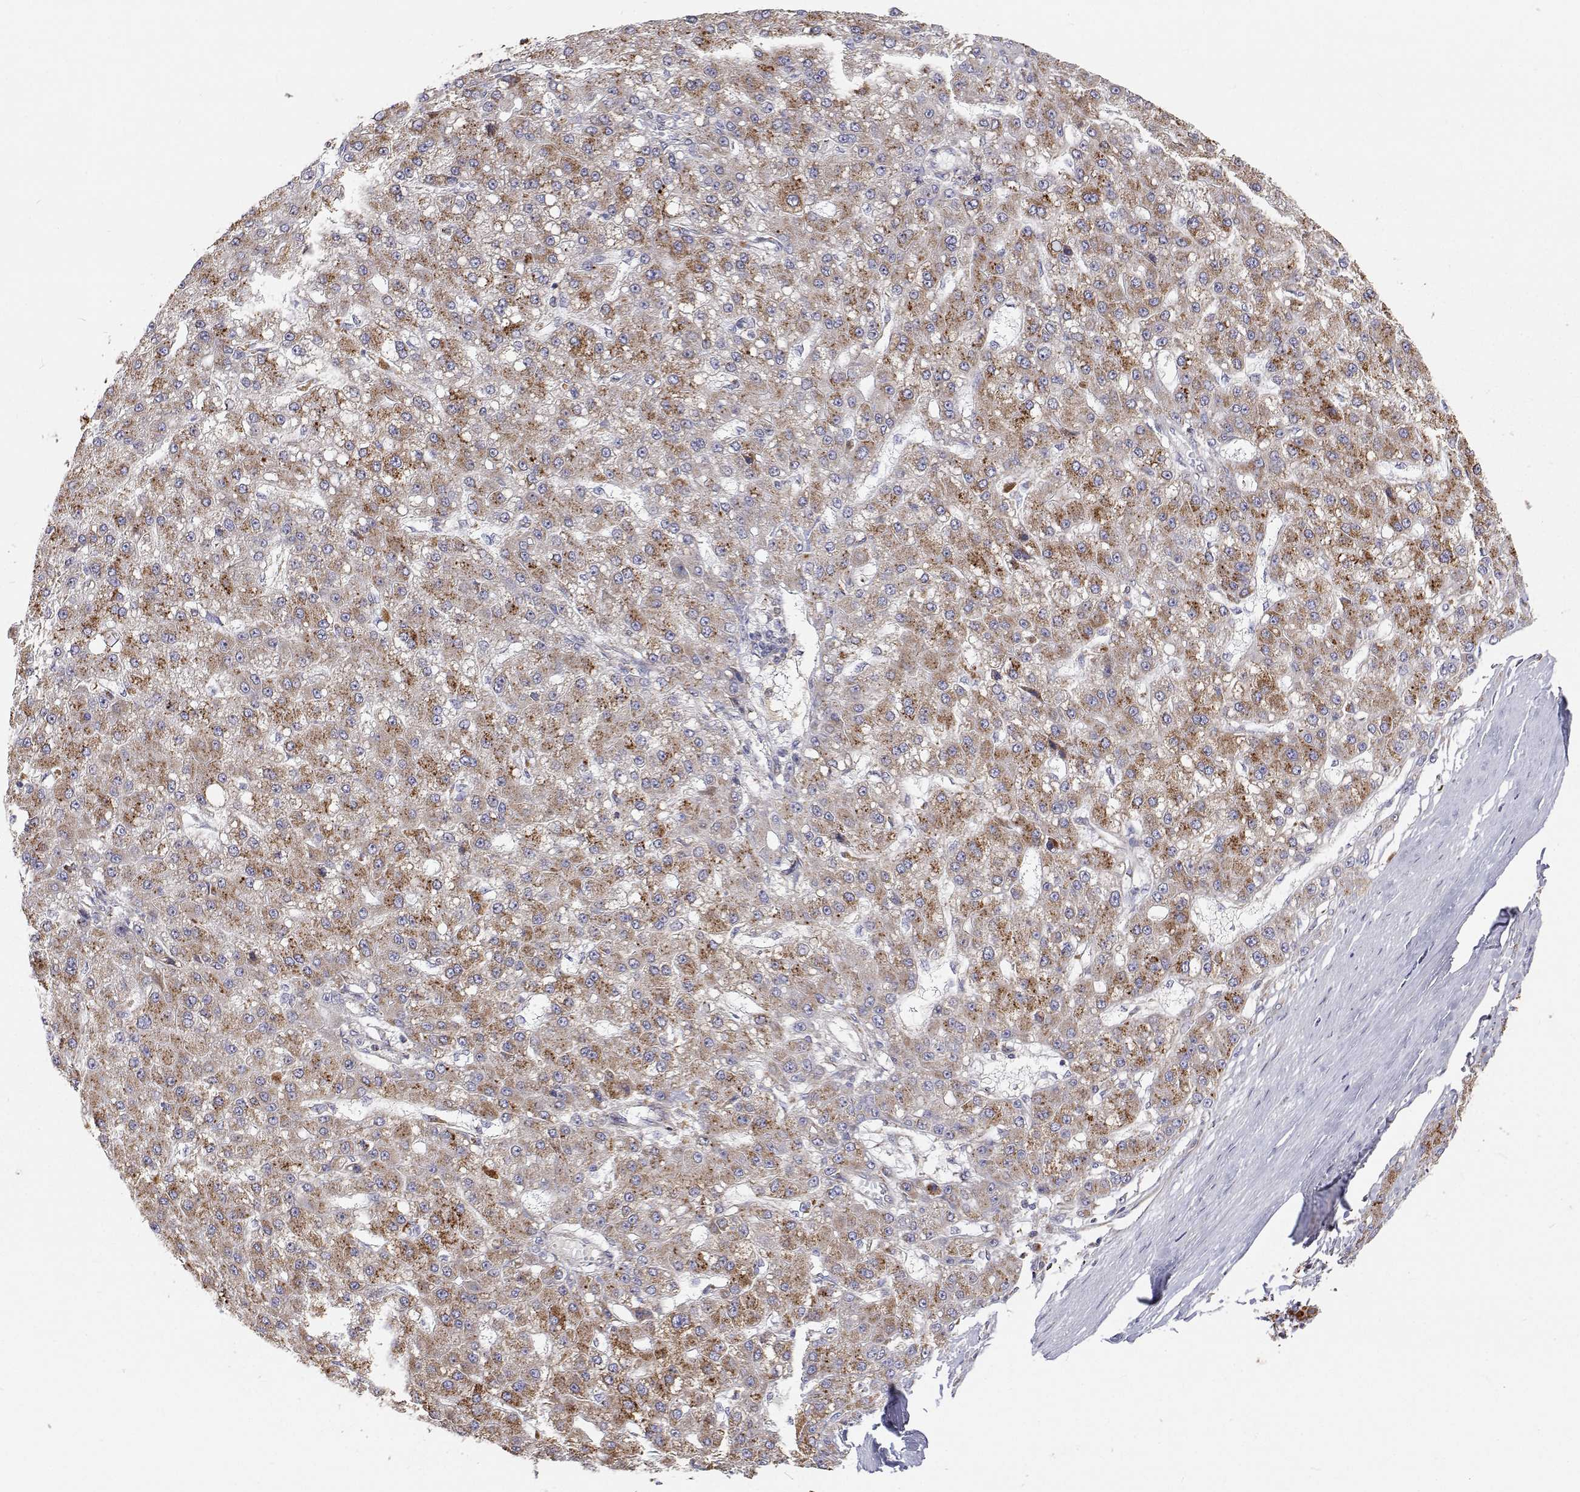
{"staining": {"intensity": "strong", "quantity": ">75%", "location": "cytoplasmic/membranous"}, "tissue": "liver cancer", "cell_type": "Tumor cells", "image_type": "cancer", "snomed": [{"axis": "morphology", "description": "Carcinoma, Hepatocellular, NOS"}, {"axis": "topography", "description": "Liver"}], "caption": "Strong cytoplasmic/membranous positivity is identified in about >75% of tumor cells in hepatocellular carcinoma (liver).", "gene": "SPICE1", "patient": {"sex": "male", "age": 67}}